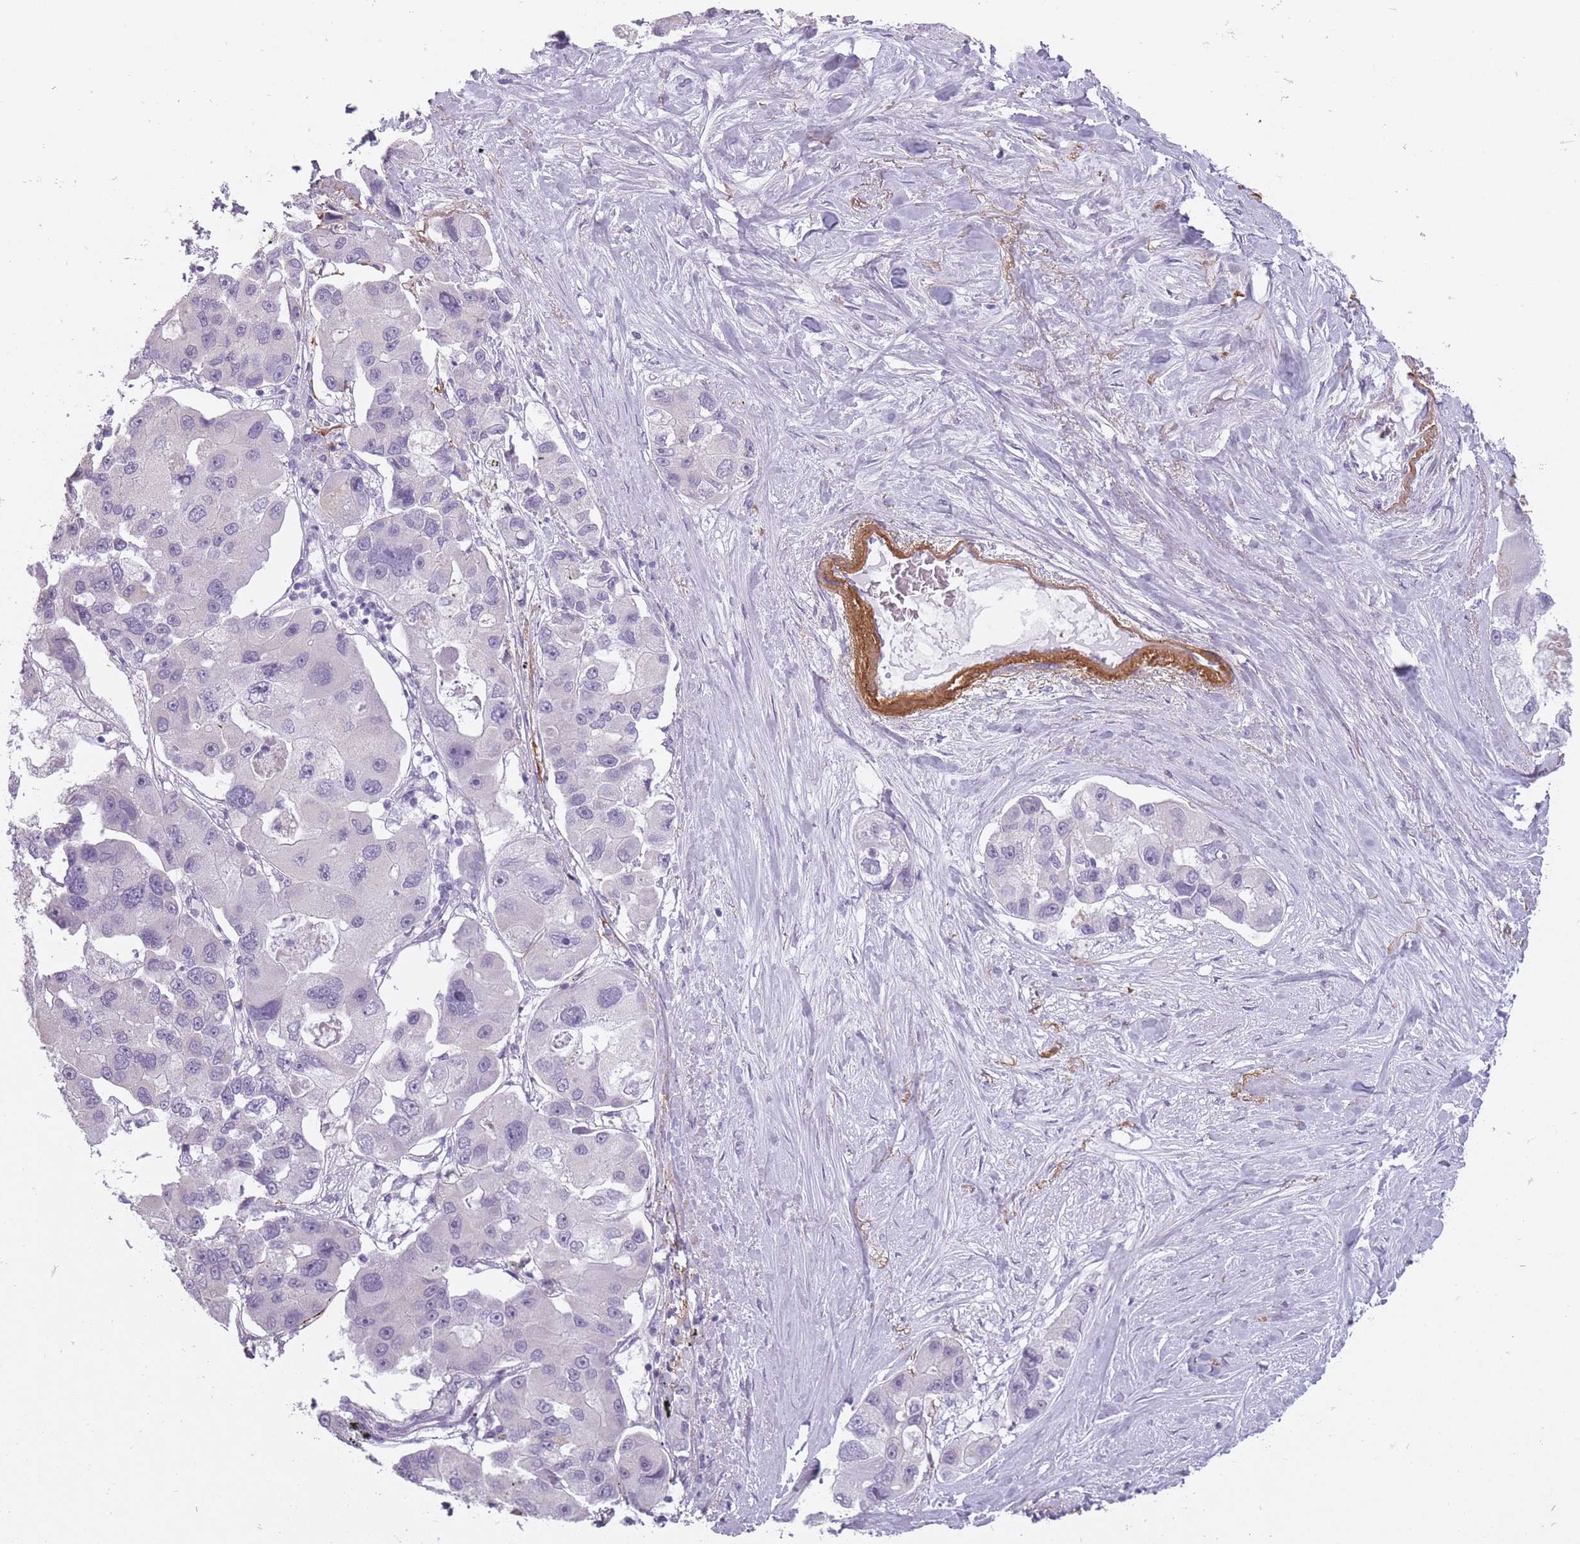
{"staining": {"intensity": "negative", "quantity": "none", "location": "none"}, "tissue": "lung cancer", "cell_type": "Tumor cells", "image_type": "cancer", "snomed": [{"axis": "morphology", "description": "Adenocarcinoma, NOS"}, {"axis": "topography", "description": "Lung"}], "caption": "There is no significant positivity in tumor cells of adenocarcinoma (lung).", "gene": "RFX4", "patient": {"sex": "female", "age": 54}}